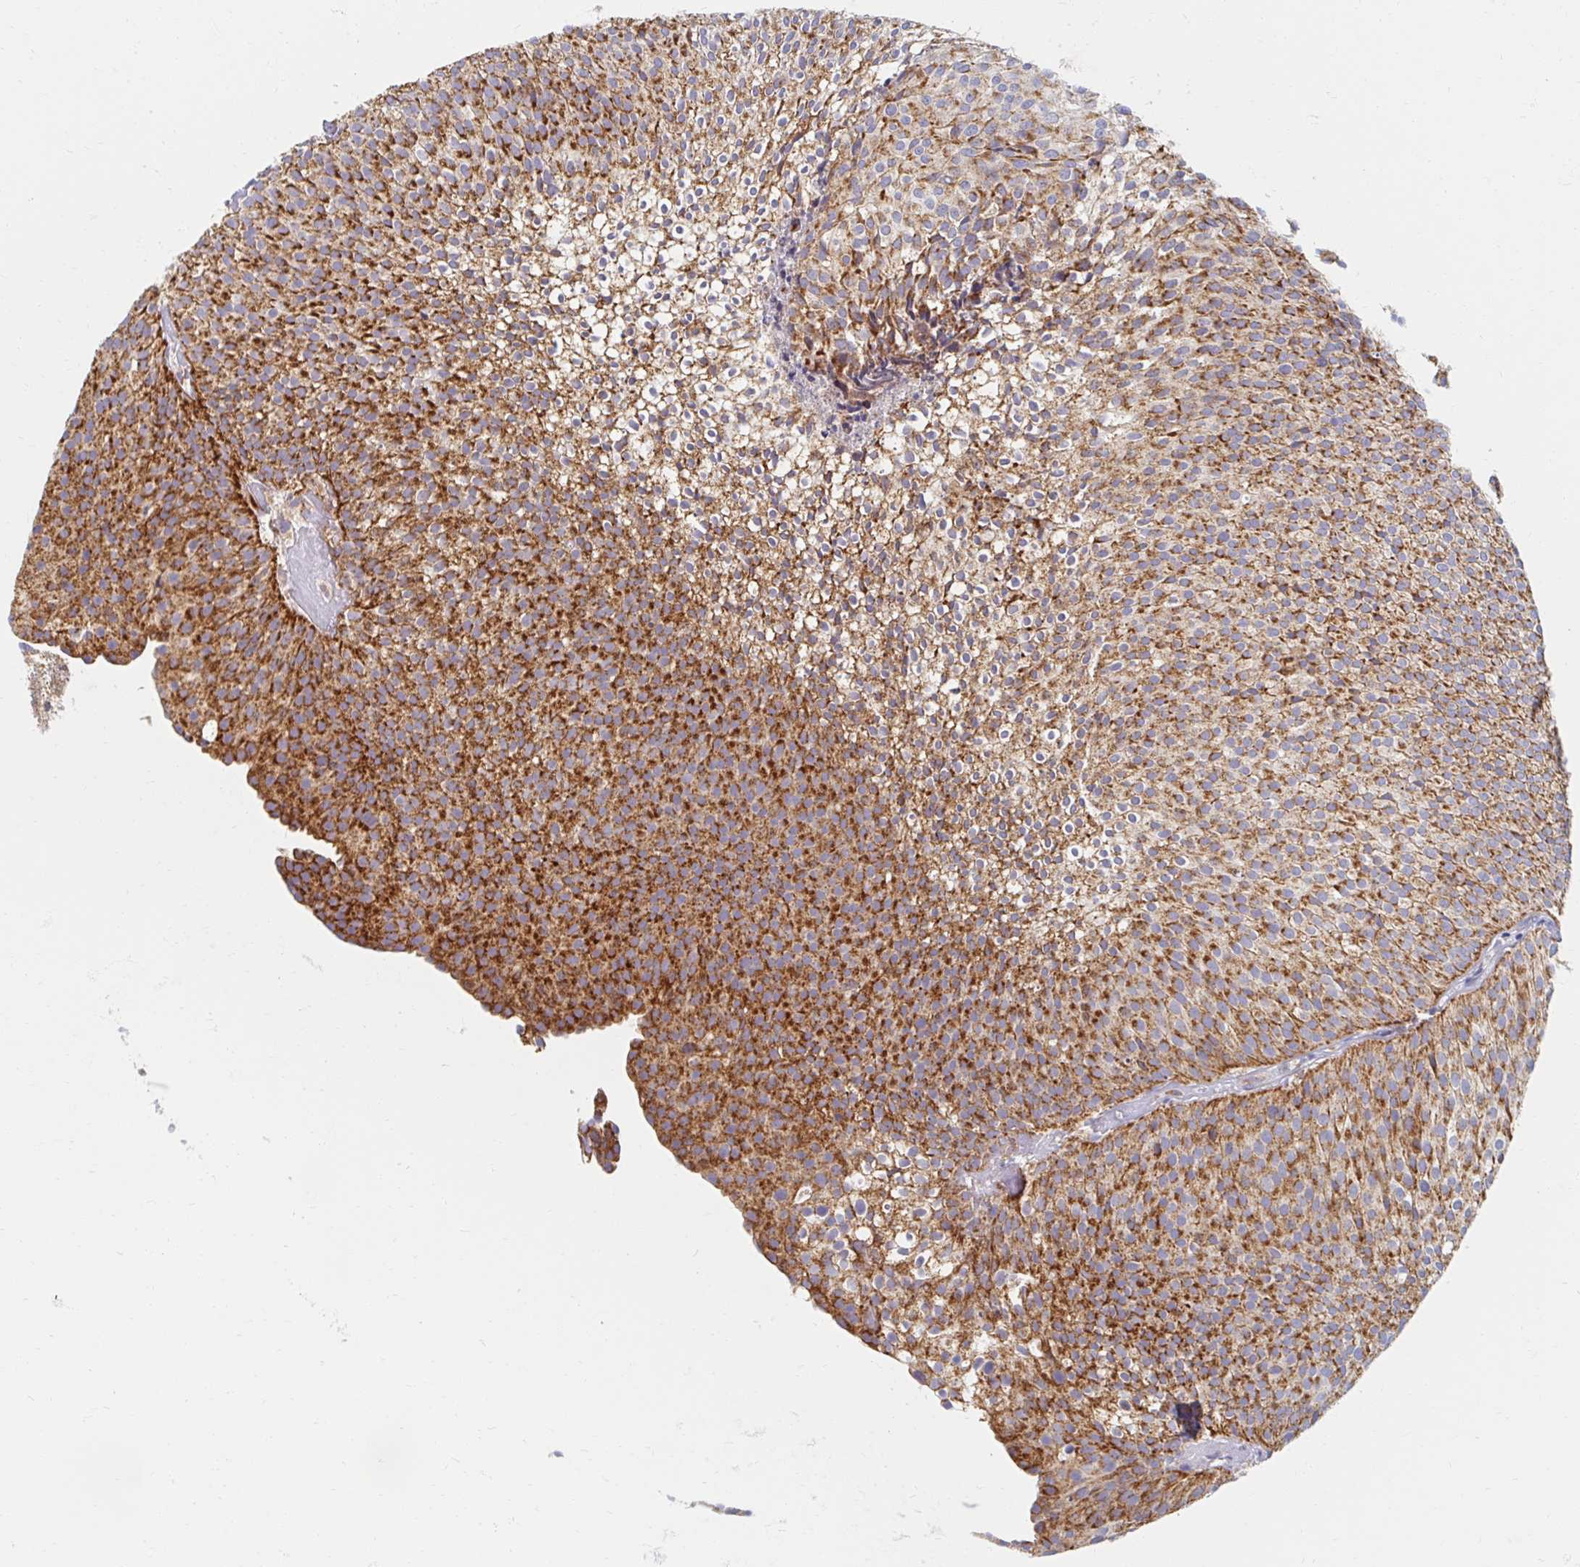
{"staining": {"intensity": "strong", "quantity": ">75%", "location": "cytoplasmic/membranous"}, "tissue": "urothelial cancer", "cell_type": "Tumor cells", "image_type": "cancer", "snomed": [{"axis": "morphology", "description": "Urothelial carcinoma, Low grade"}, {"axis": "topography", "description": "Urinary bladder"}], "caption": "A photomicrograph showing strong cytoplasmic/membranous positivity in approximately >75% of tumor cells in urothelial cancer, as visualized by brown immunohistochemical staining.", "gene": "MAVS", "patient": {"sex": "male", "age": 91}}